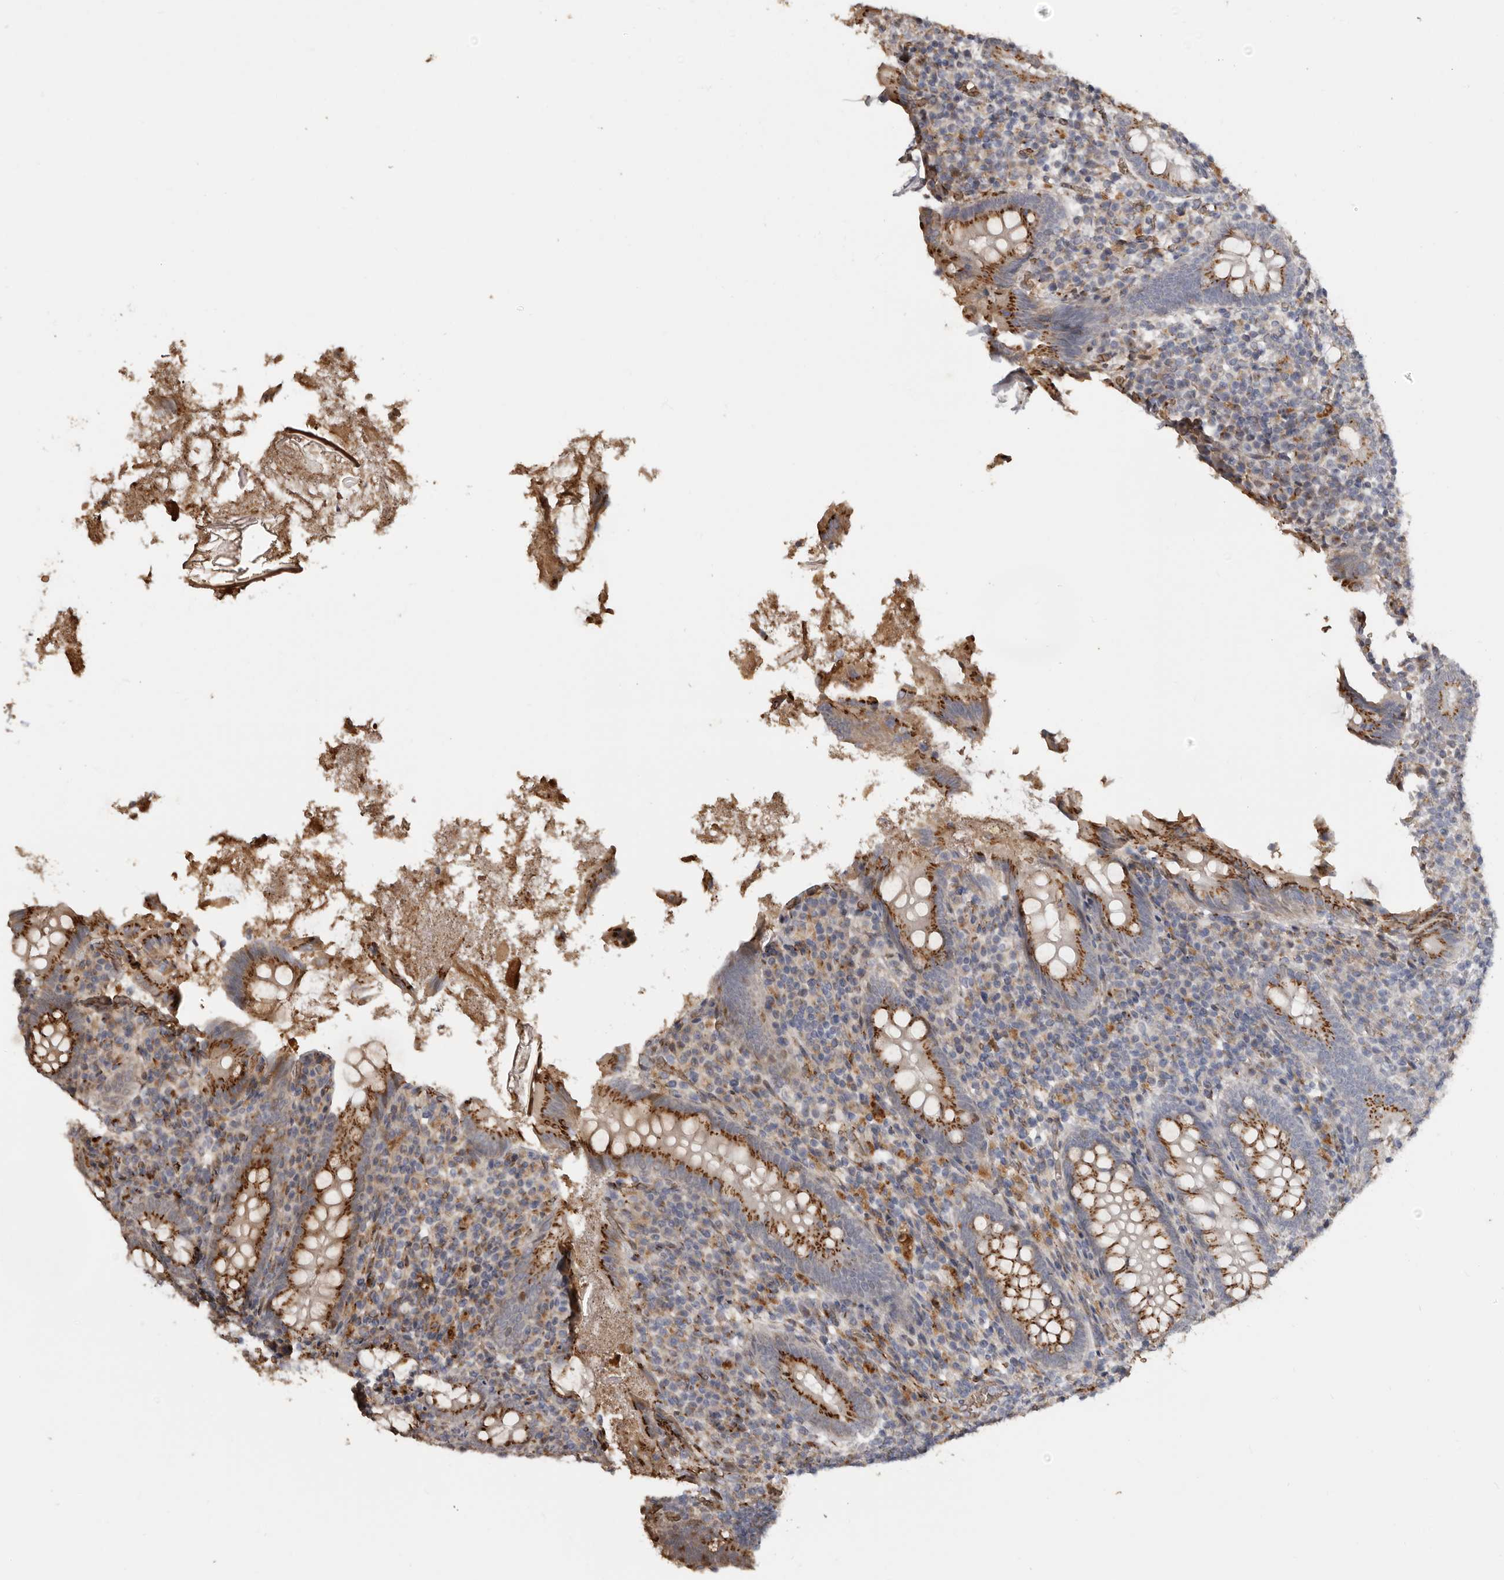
{"staining": {"intensity": "moderate", "quantity": ">75%", "location": "cytoplasmic/membranous"}, "tissue": "appendix", "cell_type": "Glandular cells", "image_type": "normal", "snomed": [{"axis": "morphology", "description": "Normal tissue, NOS"}, {"axis": "topography", "description": "Appendix"}], "caption": "Glandular cells reveal medium levels of moderate cytoplasmic/membranous expression in about >75% of cells in unremarkable human appendix. The protein of interest is shown in brown color, while the nuclei are stained blue.", "gene": "ENTREP1", "patient": {"sex": "female", "age": 17}}